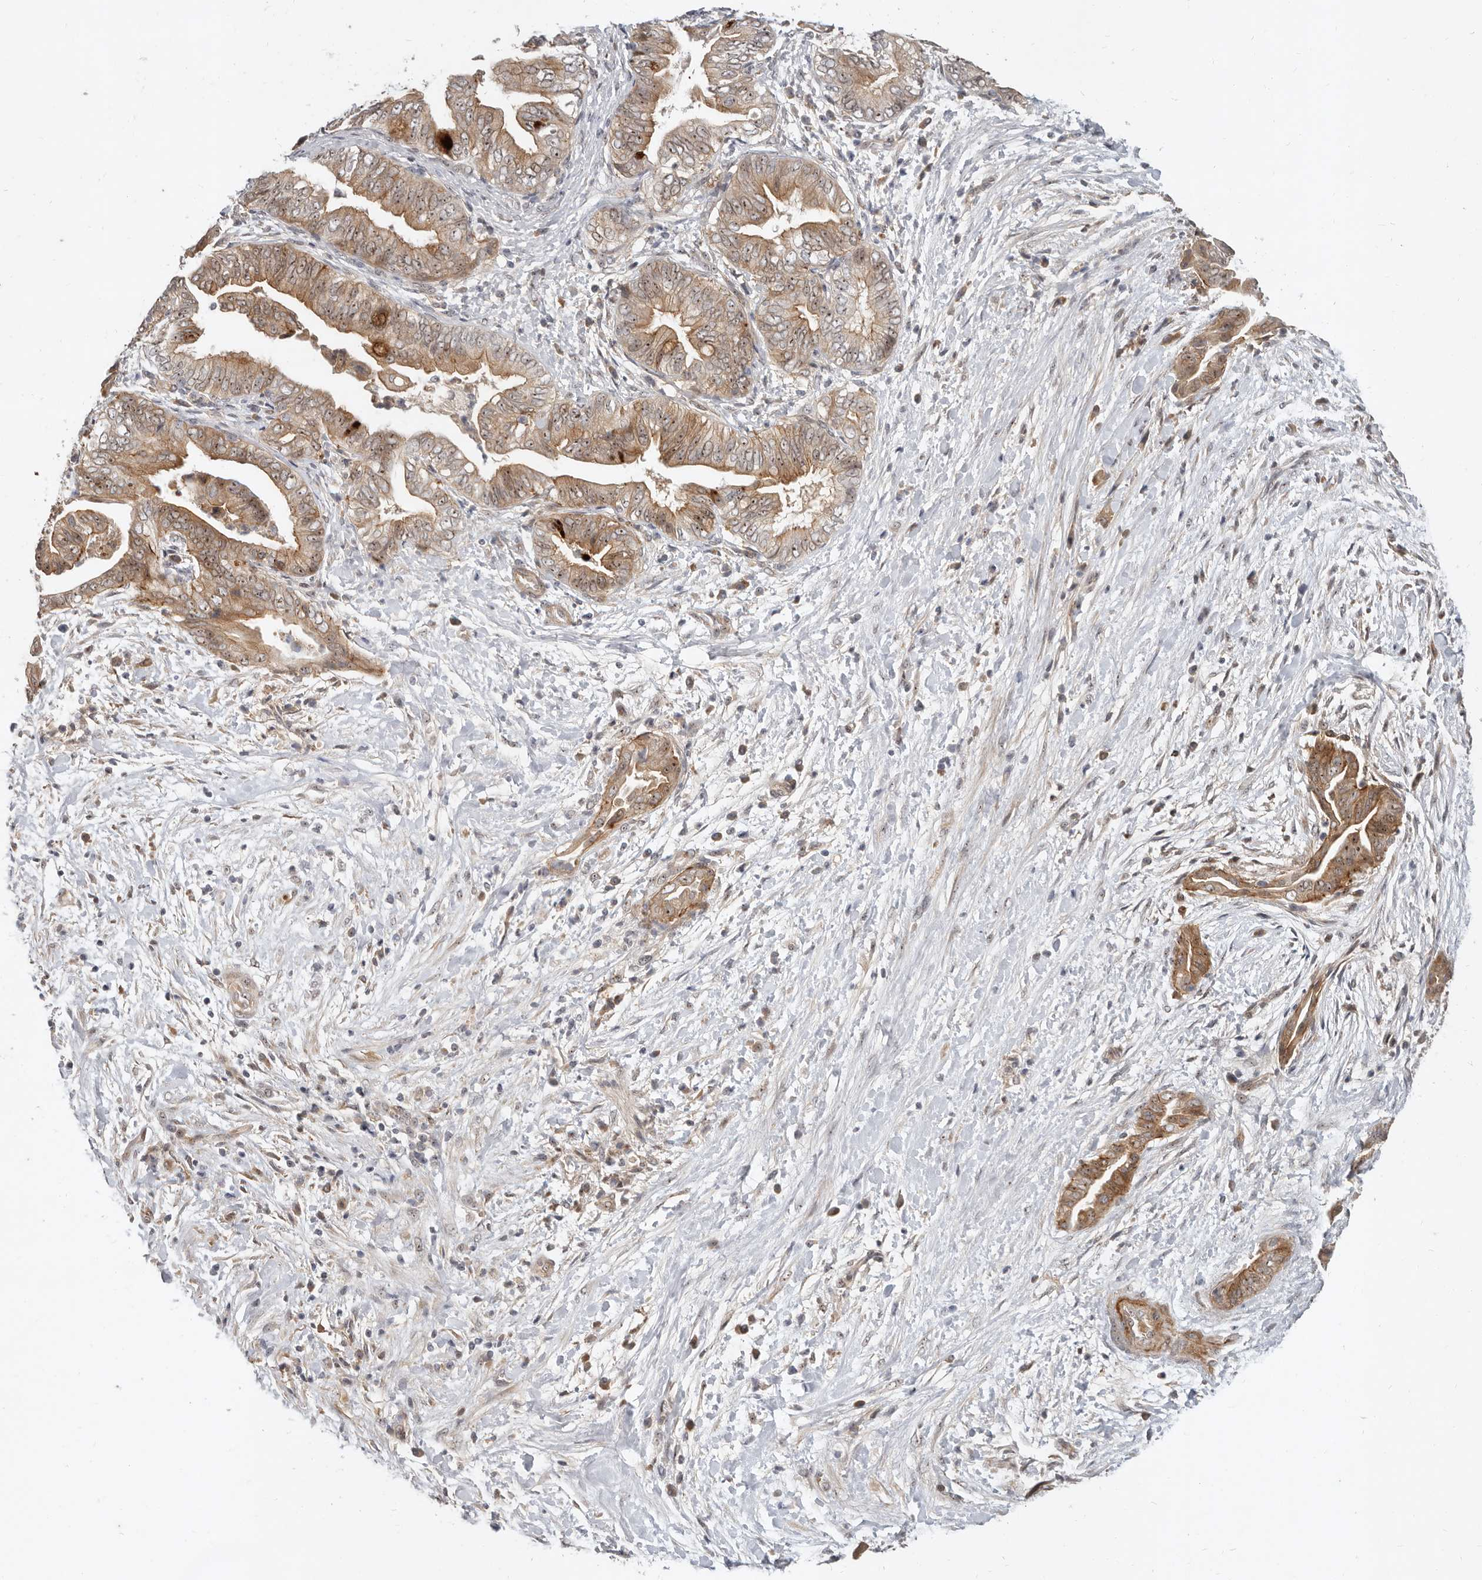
{"staining": {"intensity": "moderate", "quantity": ">75%", "location": "cytoplasmic/membranous,nuclear"}, "tissue": "pancreatic cancer", "cell_type": "Tumor cells", "image_type": "cancer", "snomed": [{"axis": "morphology", "description": "Adenocarcinoma, NOS"}, {"axis": "topography", "description": "Pancreas"}], "caption": "The image reveals a brown stain indicating the presence of a protein in the cytoplasmic/membranous and nuclear of tumor cells in adenocarcinoma (pancreatic). (IHC, brightfield microscopy, high magnification).", "gene": "MICALL2", "patient": {"sex": "male", "age": 75}}